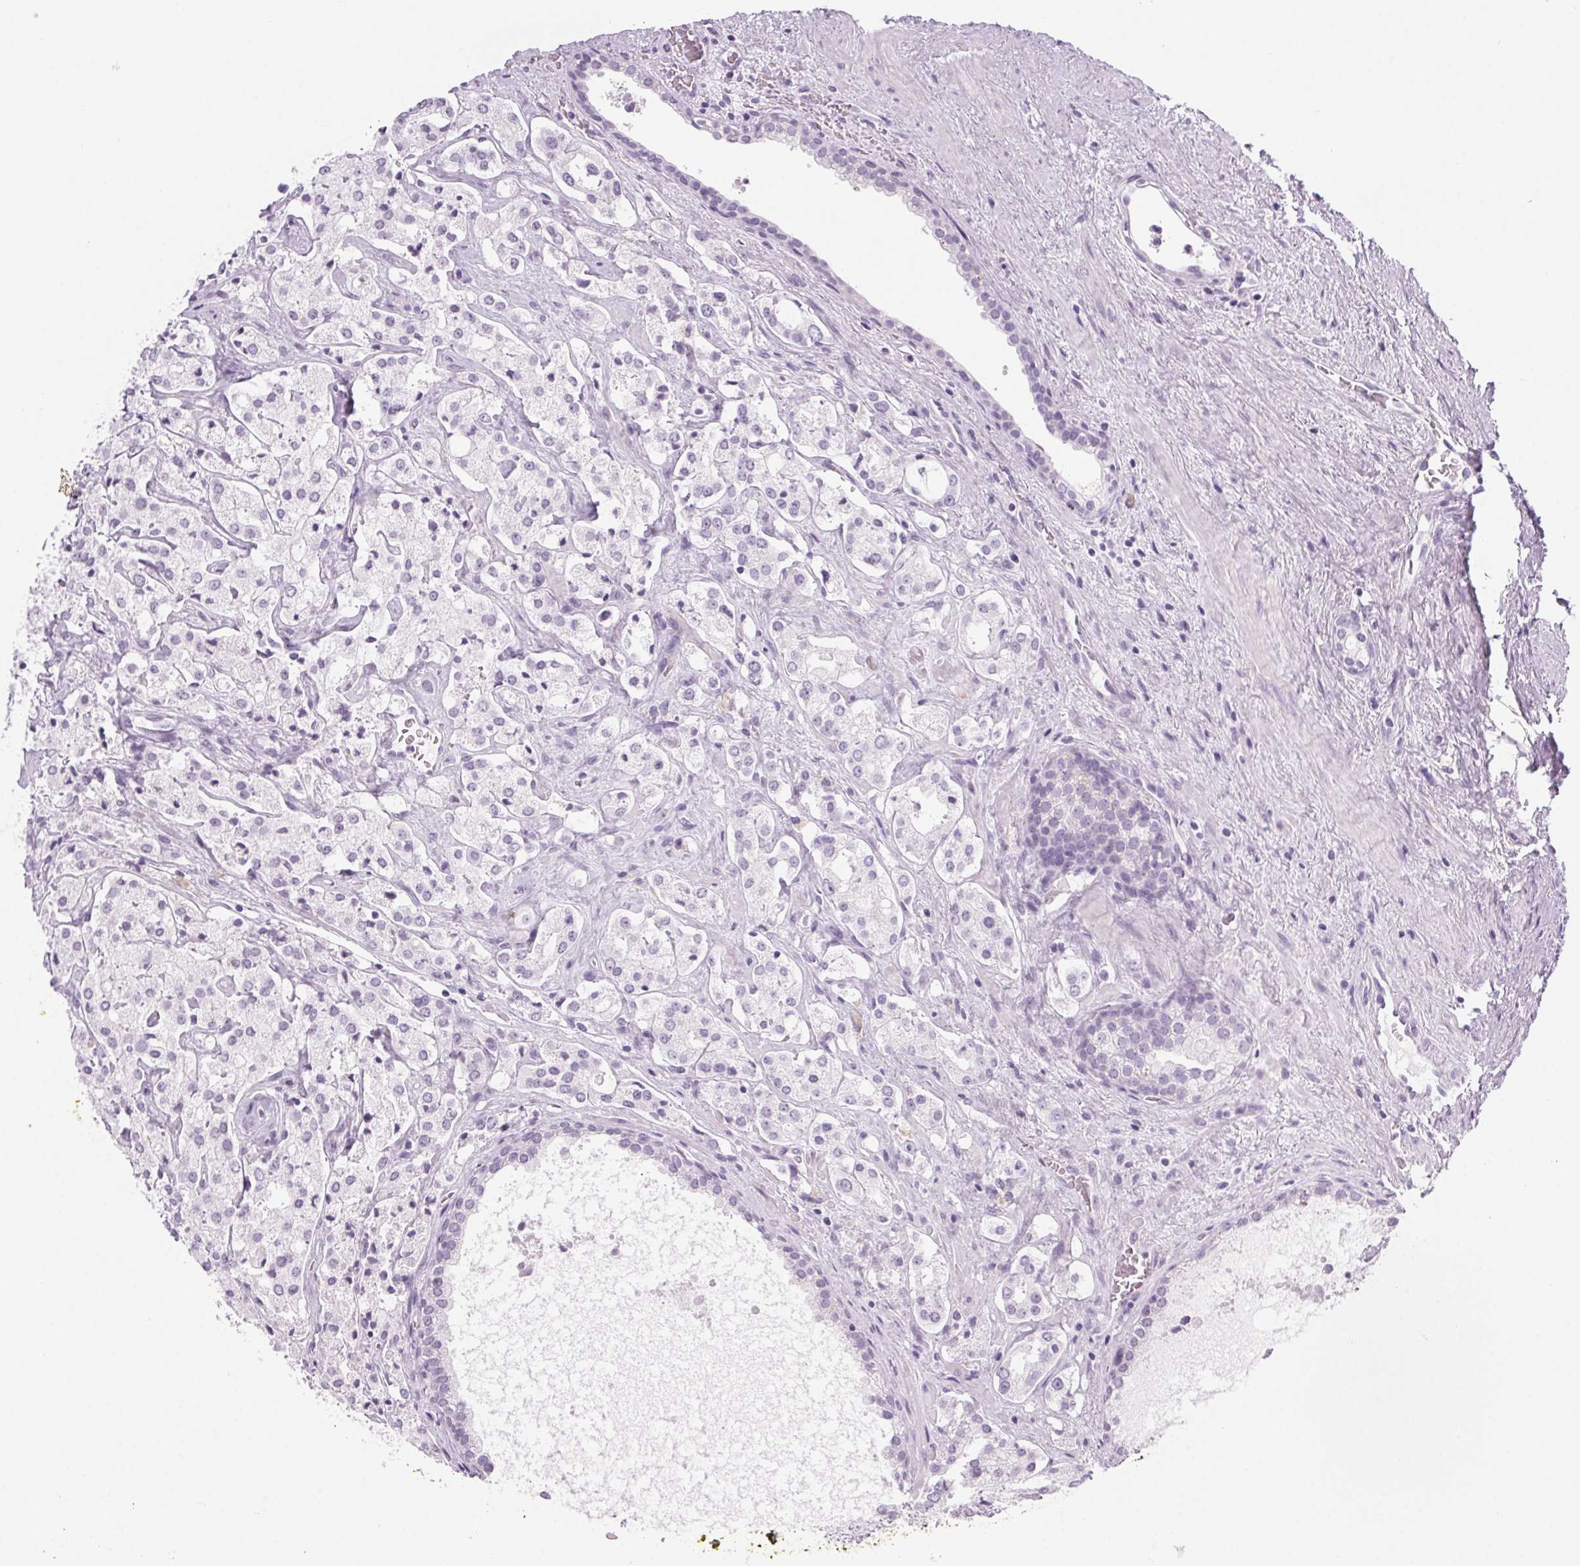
{"staining": {"intensity": "negative", "quantity": "none", "location": "none"}, "tissue": "prostate cancer", "cell_type": "Tumor cells", "image_type": "cancer", "snomed": [{"axis": "morphology", "description": "Adenocarcinoma, NOS"}, {"axis": "topography", "description": "Prostate"}], "caption": "High magnification brightfield microscopy of prostate adenocarcinoma stained with DAB (3,3'-diaminobenzidine) (brown) and counterstained with hematoxylin (blue): tumor cells show no significant staining. (DAB (3,3'-diaminobenzidine) IHC with hematoxylin counter stain).", "gene": "LRP2", "patient": {"sex": "male", "age": 66}}